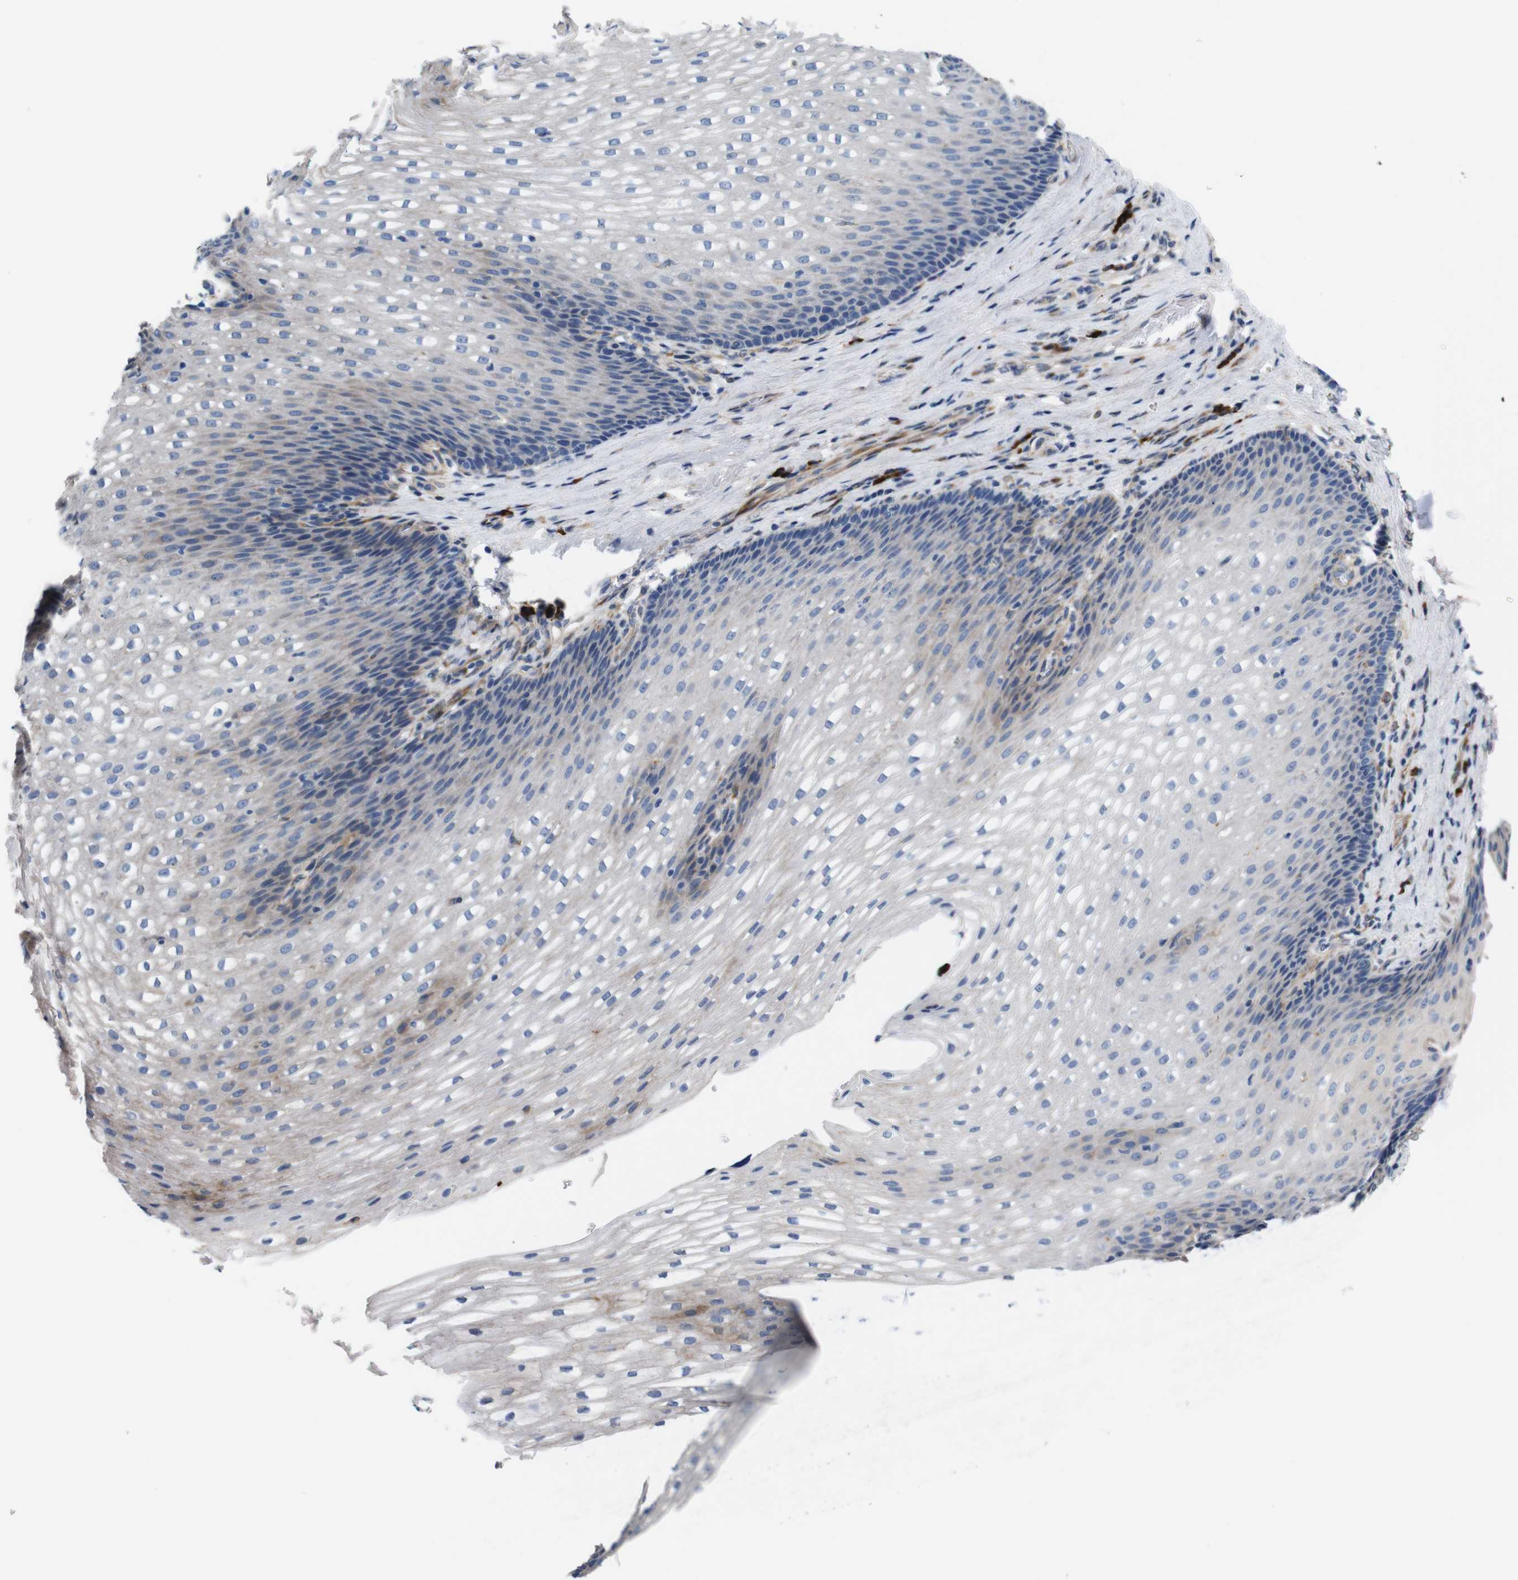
{"staining": {"intensity": "weak", "quantity": "<25%", "location": "cytoplasmic/membranous"}, "tissue": "esophagus", "cell_type": "Squamous epithelial cells", "image_type": "normal", "snomed": [{"axis": "morphology", "description": "Normal tissue, NOS"}, {"axis": "topography", "description": "Esophagus"}], "caption": "The photomicrograph demonstrates no significant positivity in squamous epithelial cells of esophagus. (DAB IHC with hematoxylin counter stain).", "gene": "UBE2G2", "patient": {"sex": "male", "age": 48}}